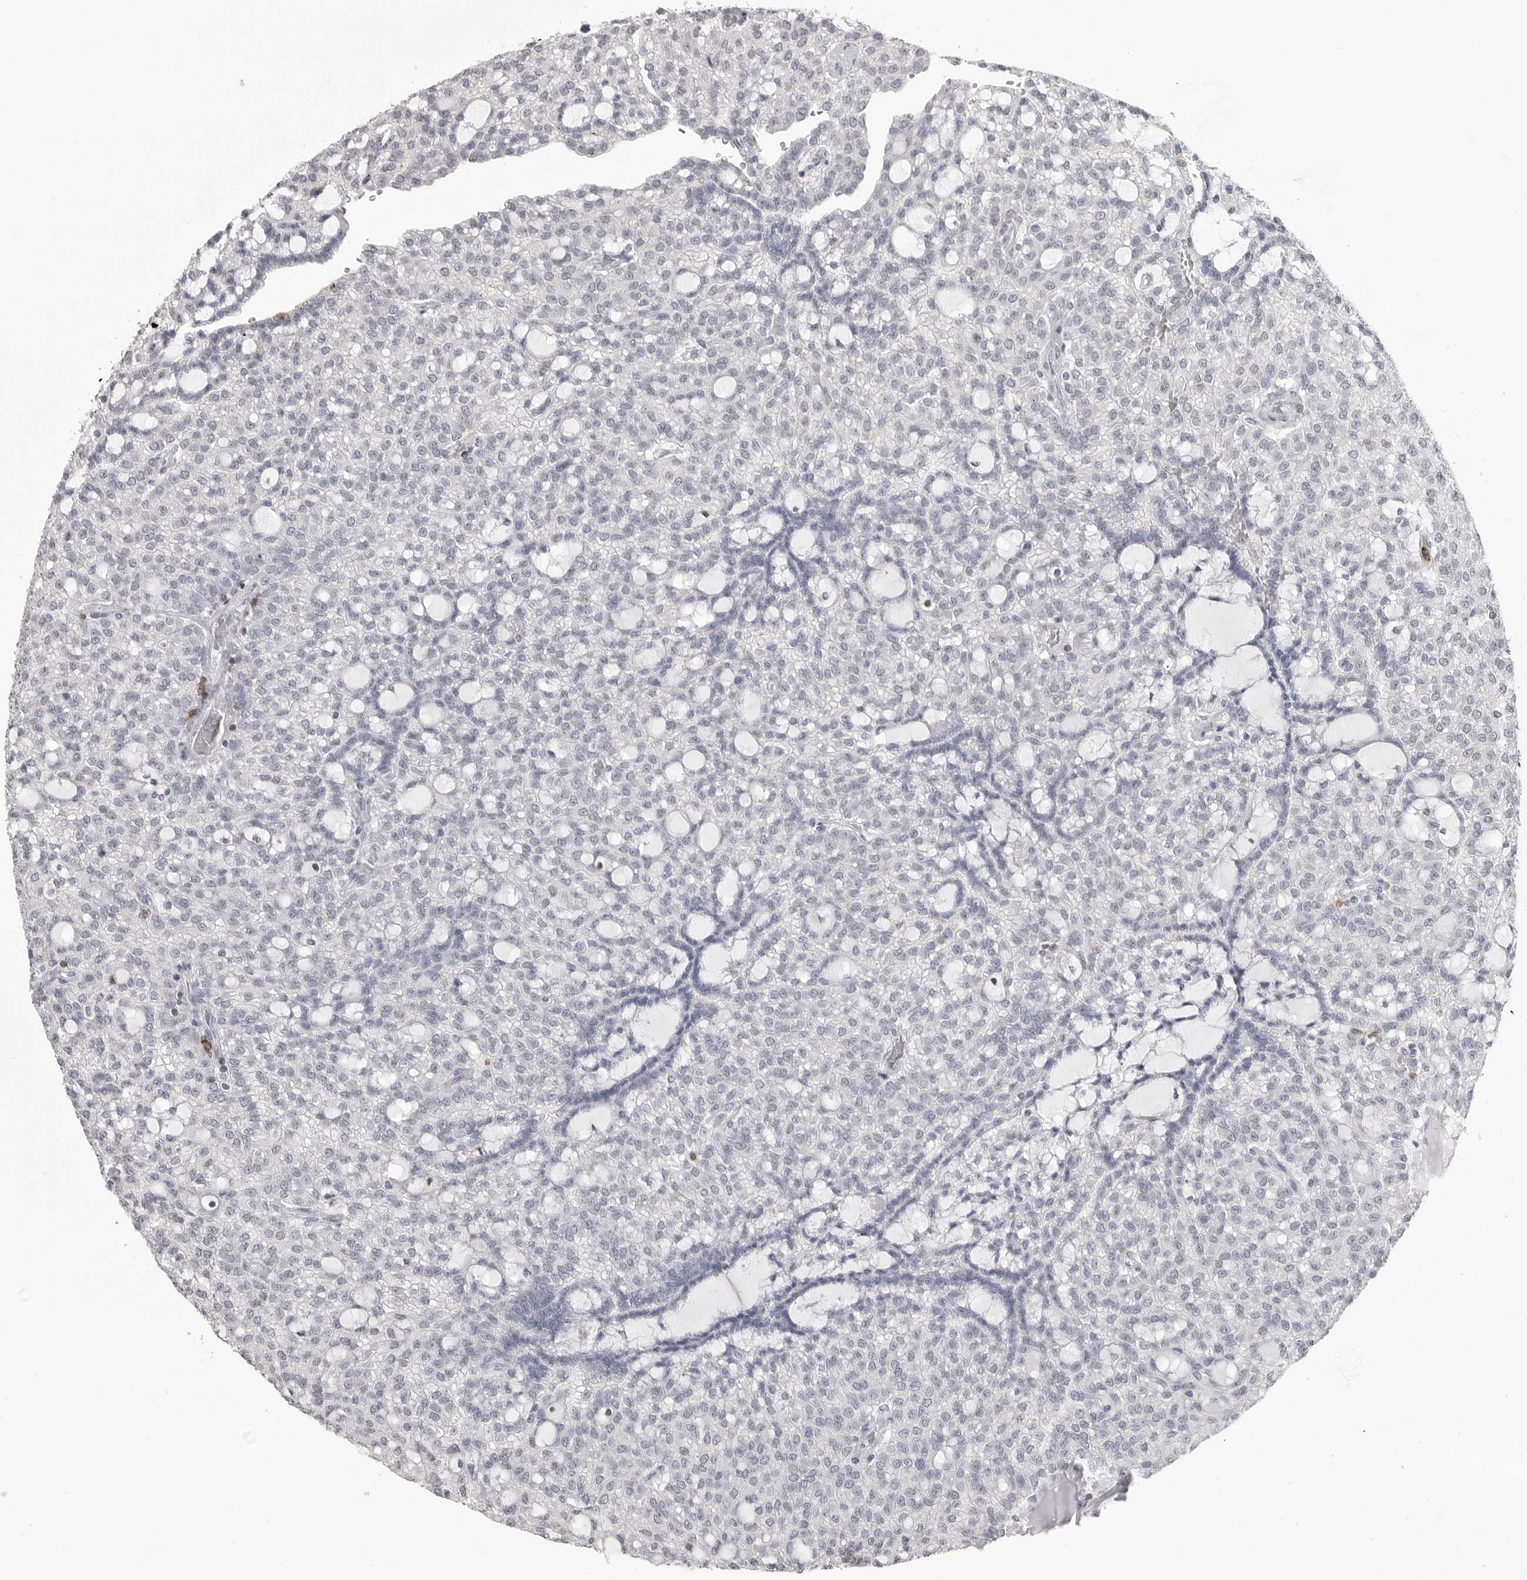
{"staining": {"intensity": "negative", "quantity": "none", "location": "none"}, "tissue": "renal cancer", "cell_type": "Tumor cells", "image_type": "cancer", "snomed": [{"axis": "morphology", "description": "Adenocarcinoma, NOS"}, {"axis": "topography", "description": "Kidney"}], "caption": "Immunohistochemistry (IHC) histopathology image of neoplastic tissue: renal cancer (adenocarcinoma) stained with DAB (3,3'-diaminobenzidine) exhibits no significant protein staining in tumor cells.", "gene": "ITGAL", "patient": {"sex": "male", "age": 63}}